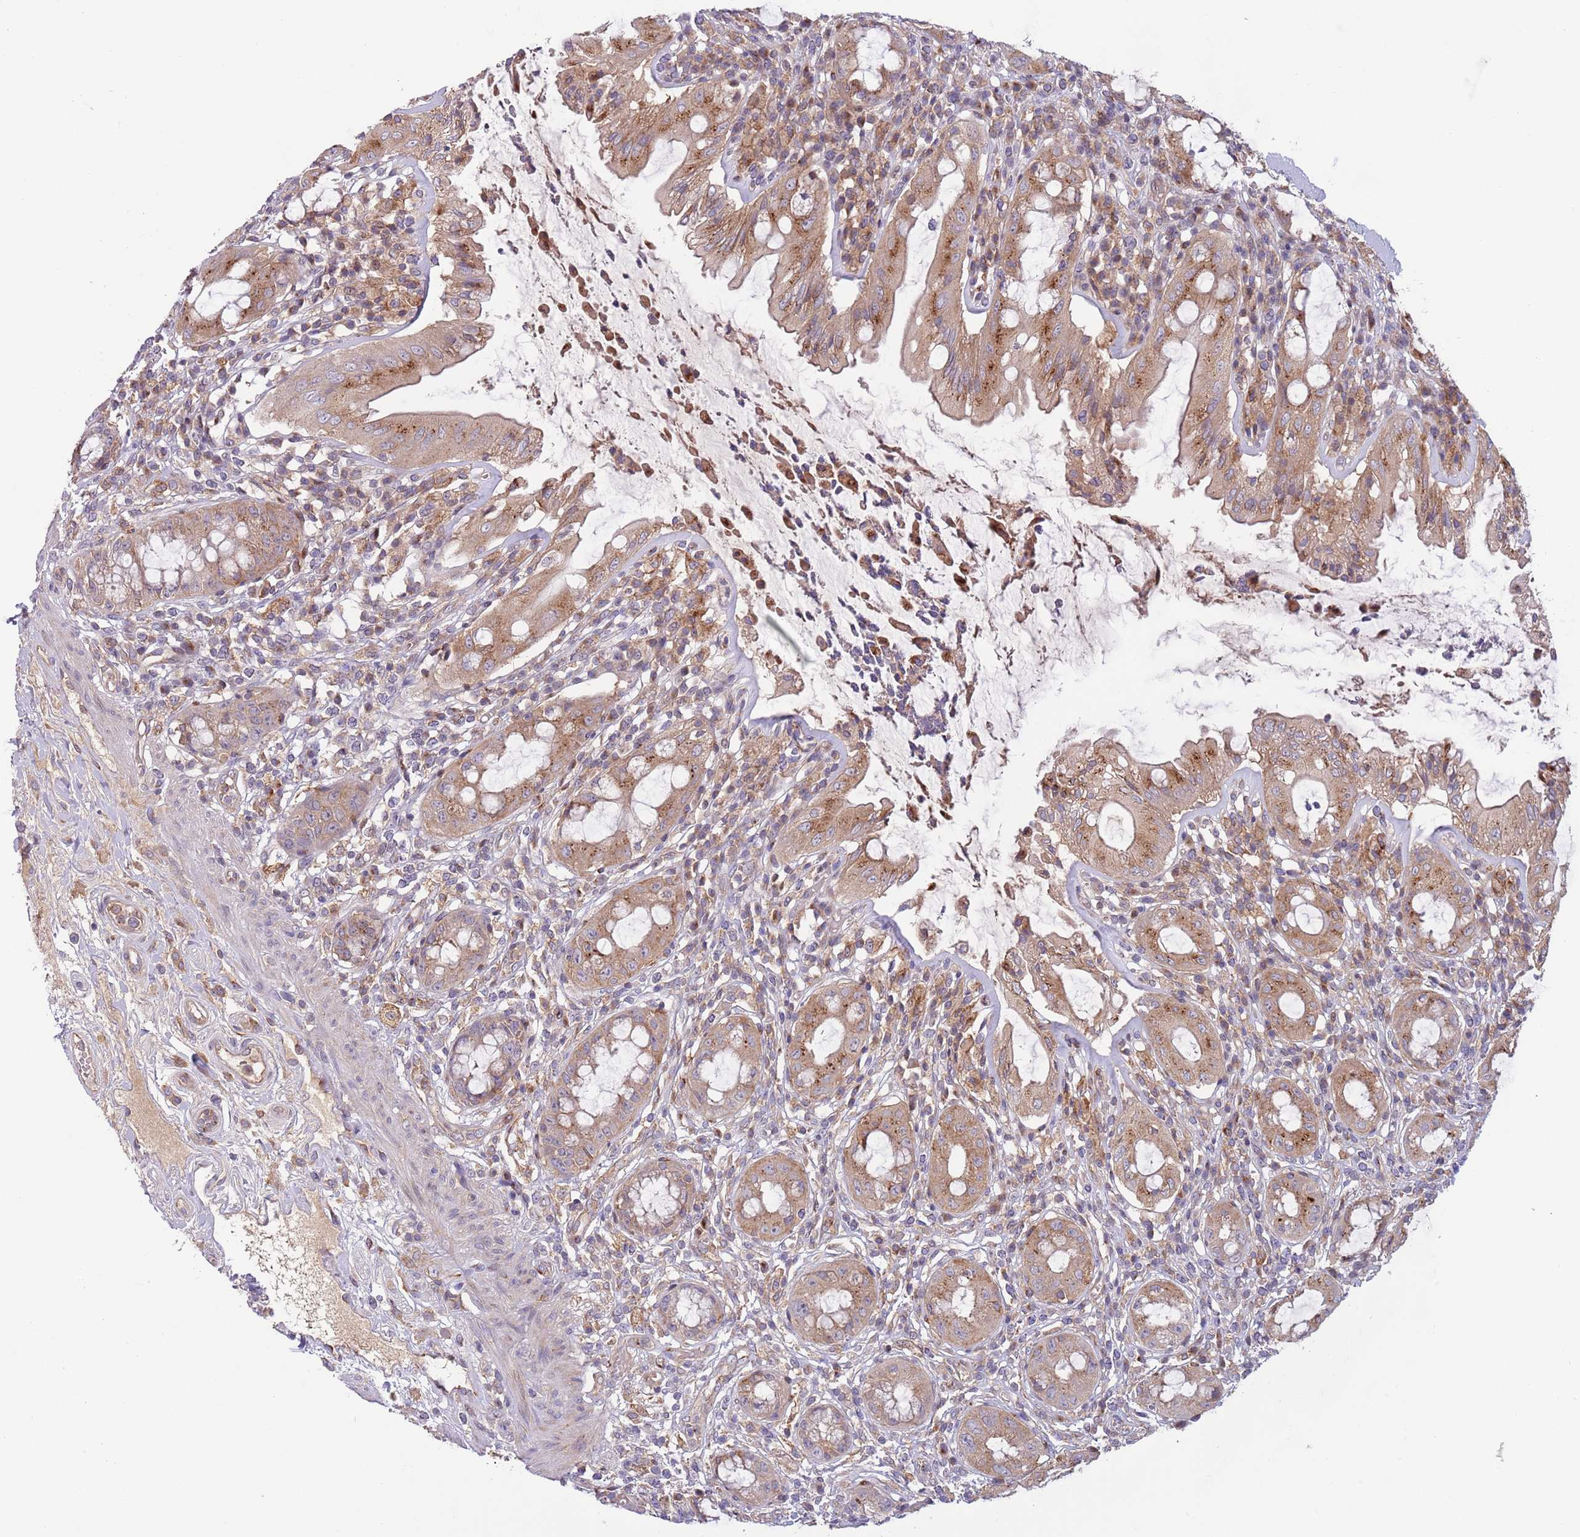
{"staining": {"intensity": "moderate", "quantity": ">75%", "location": "cytoplasmic/membranous"}, "tissue": "rectum", "cell_type": "Glandular cells", "image_type": "normal", "snomed": [{"axis": "morphology", "description": "Normal tissue, NOS"}, {"axis": "topography", "description": "Rectum"}], "caption": "Immunohistochemical staining of benign human rectum reveals >75% levels of moderate cytoplasmic/membranous protein expression in about >75% of glandular cells.", "gene": "BTBD7", "patient": {"sex": "female", "age": 57}}